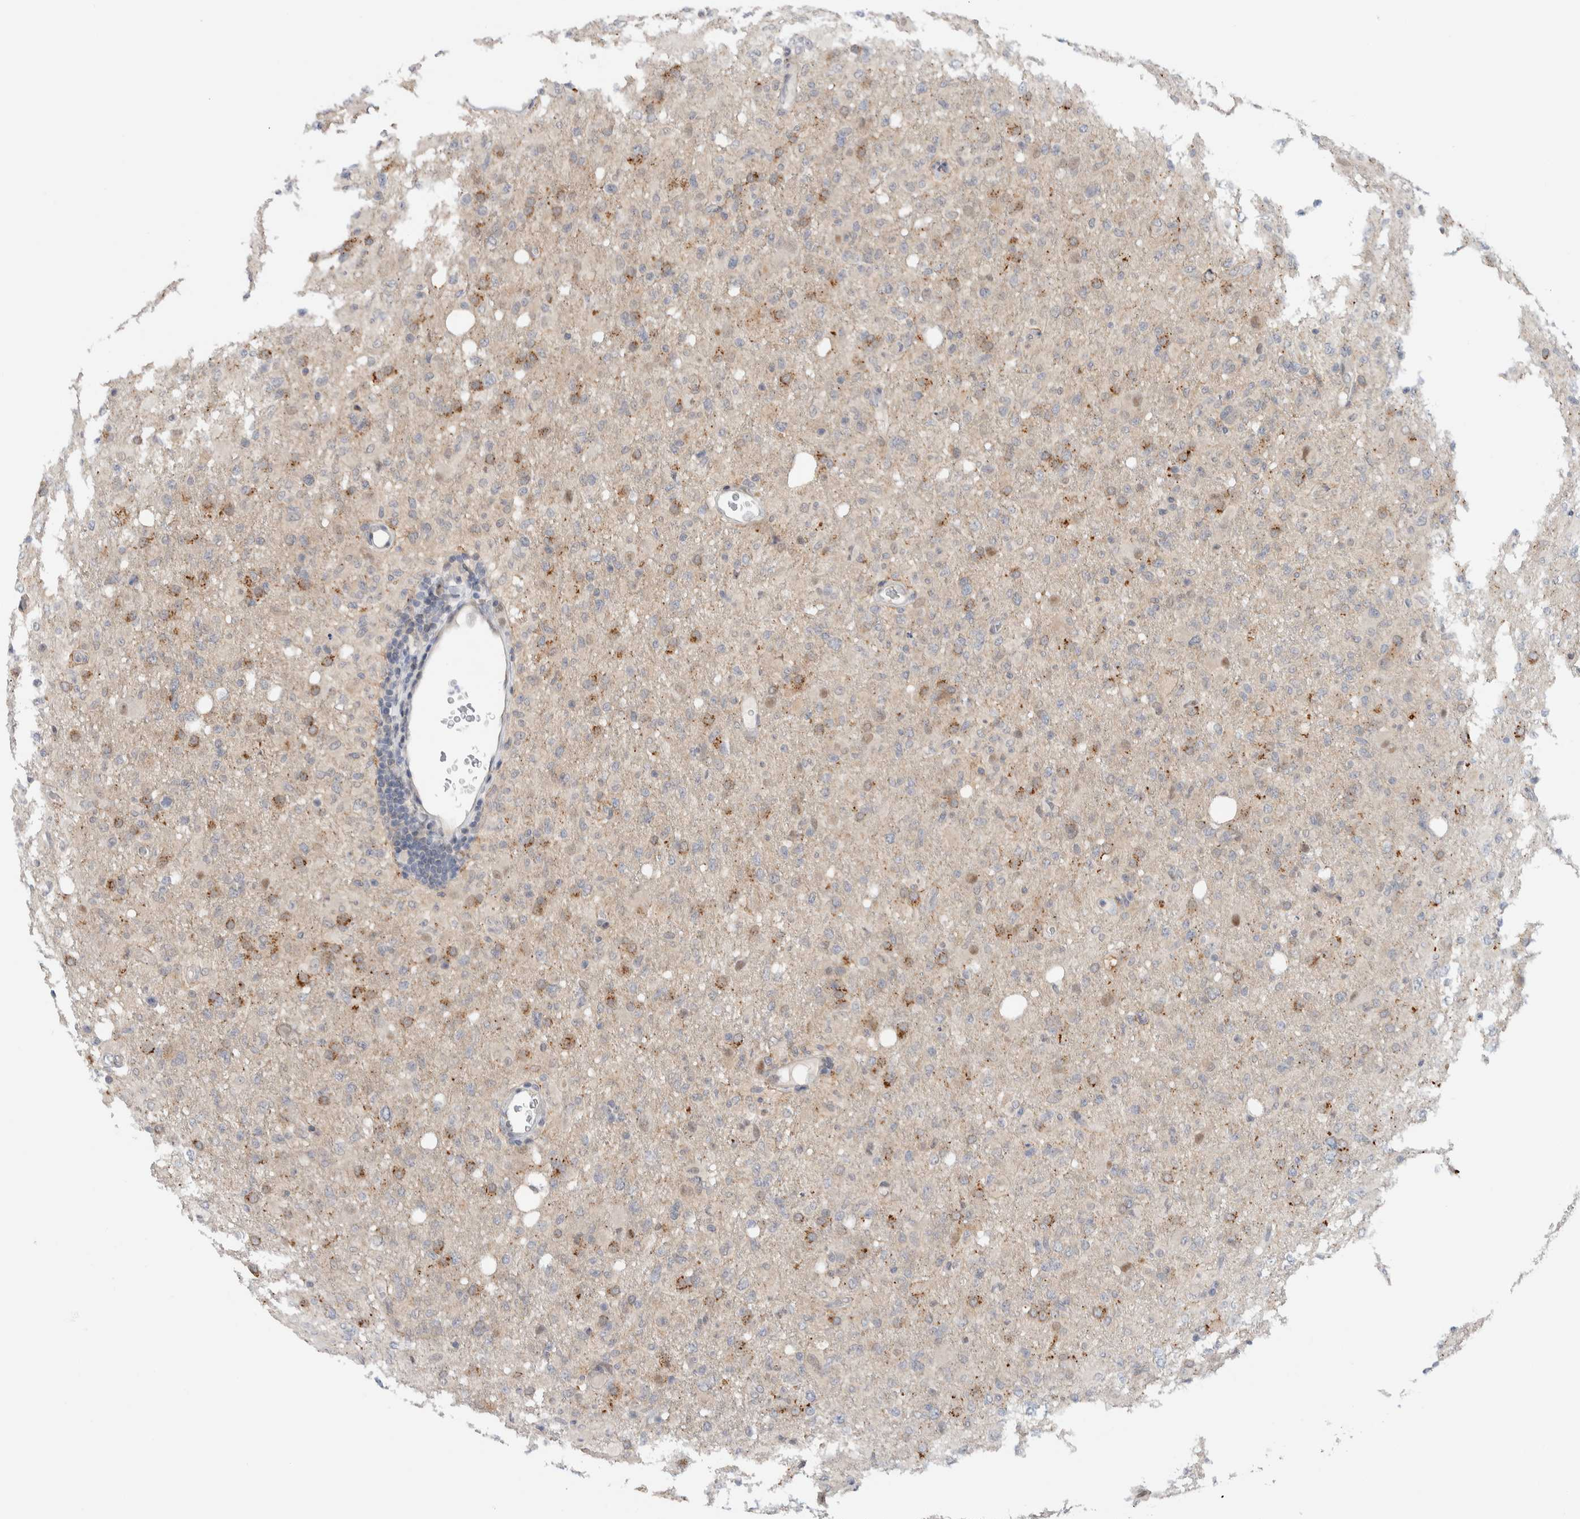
{"staining": {"intensity": "moderate", "quantity": "<25%", "location": "cytoplasmic/membranous"}, "tissue": "glioma", "cell_type": "Tumor cells", "image_type": "cancer", "snomed": [{"axis": "morphology", "description": "Glioma, malignant, High grade"}, {"axis": "topography", "description": "Brain"}], "caption": "Glioma stained with a brown dye reveals moderate cytoplasmic/membranous positive positivity in approximately <25% of tumor cells.", "gene": "NCR3LG1", "patient": {"sex": "female", "age": 57}}